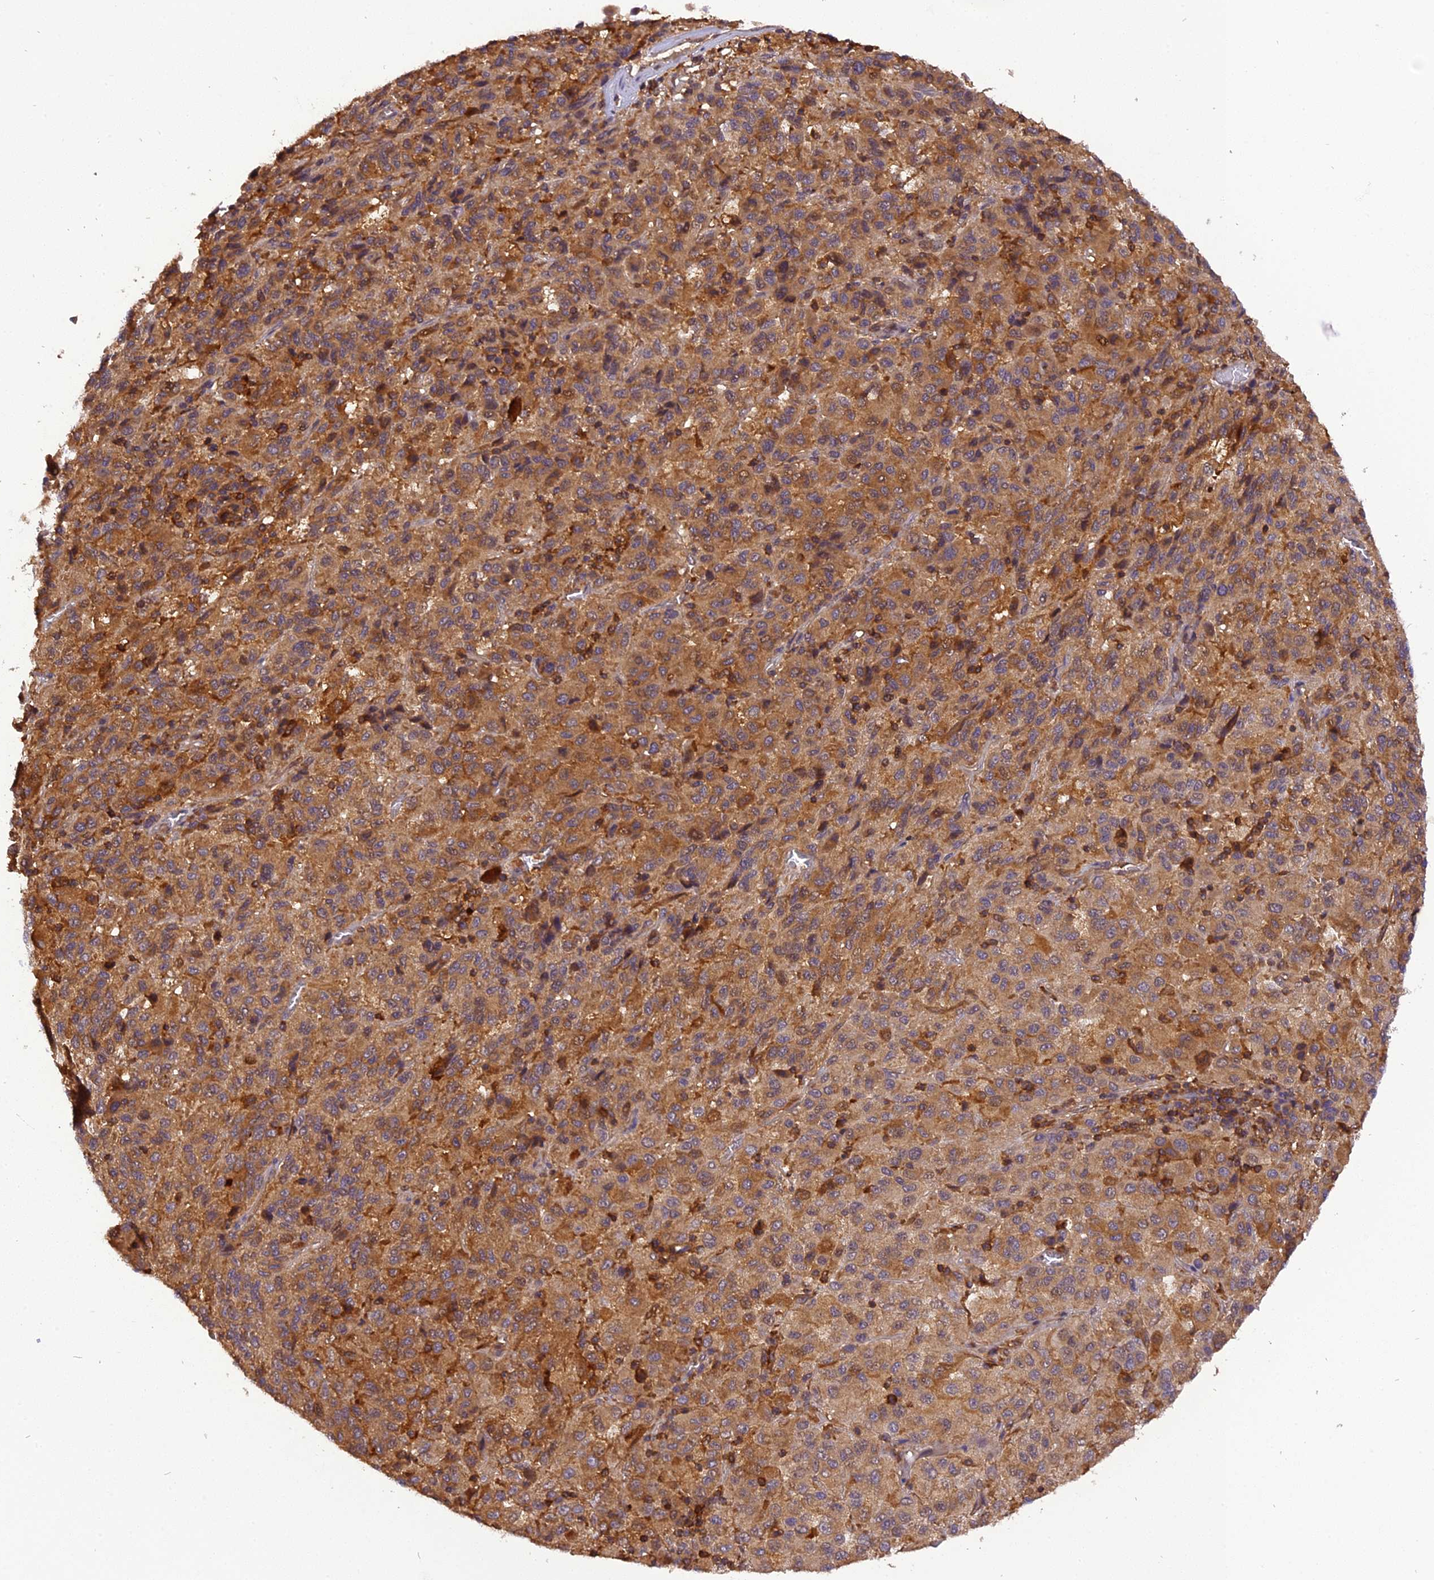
{"staining": {"intensity": "moderate", "quantity": ">75%", "location": "cytoplasmic/membranous"}, "tissue": "melanoma", "cell_type": "Tumor cells", "image_type": "cancer", "snomed": [{"axis": "morphology", "description": "Malignant melanoma, Metastatic site"}, {"axis": "topography", "description": "Lung"}], "caption": "DAB (3,3'-diaminobenzidine) immunohistochemical staining of melanoma shows moderate cytoplasmic/membranous protein staining in about >75% of tumor cells.", "gene": "STOML1", "patient": {"sex": "male", "age": 64}}